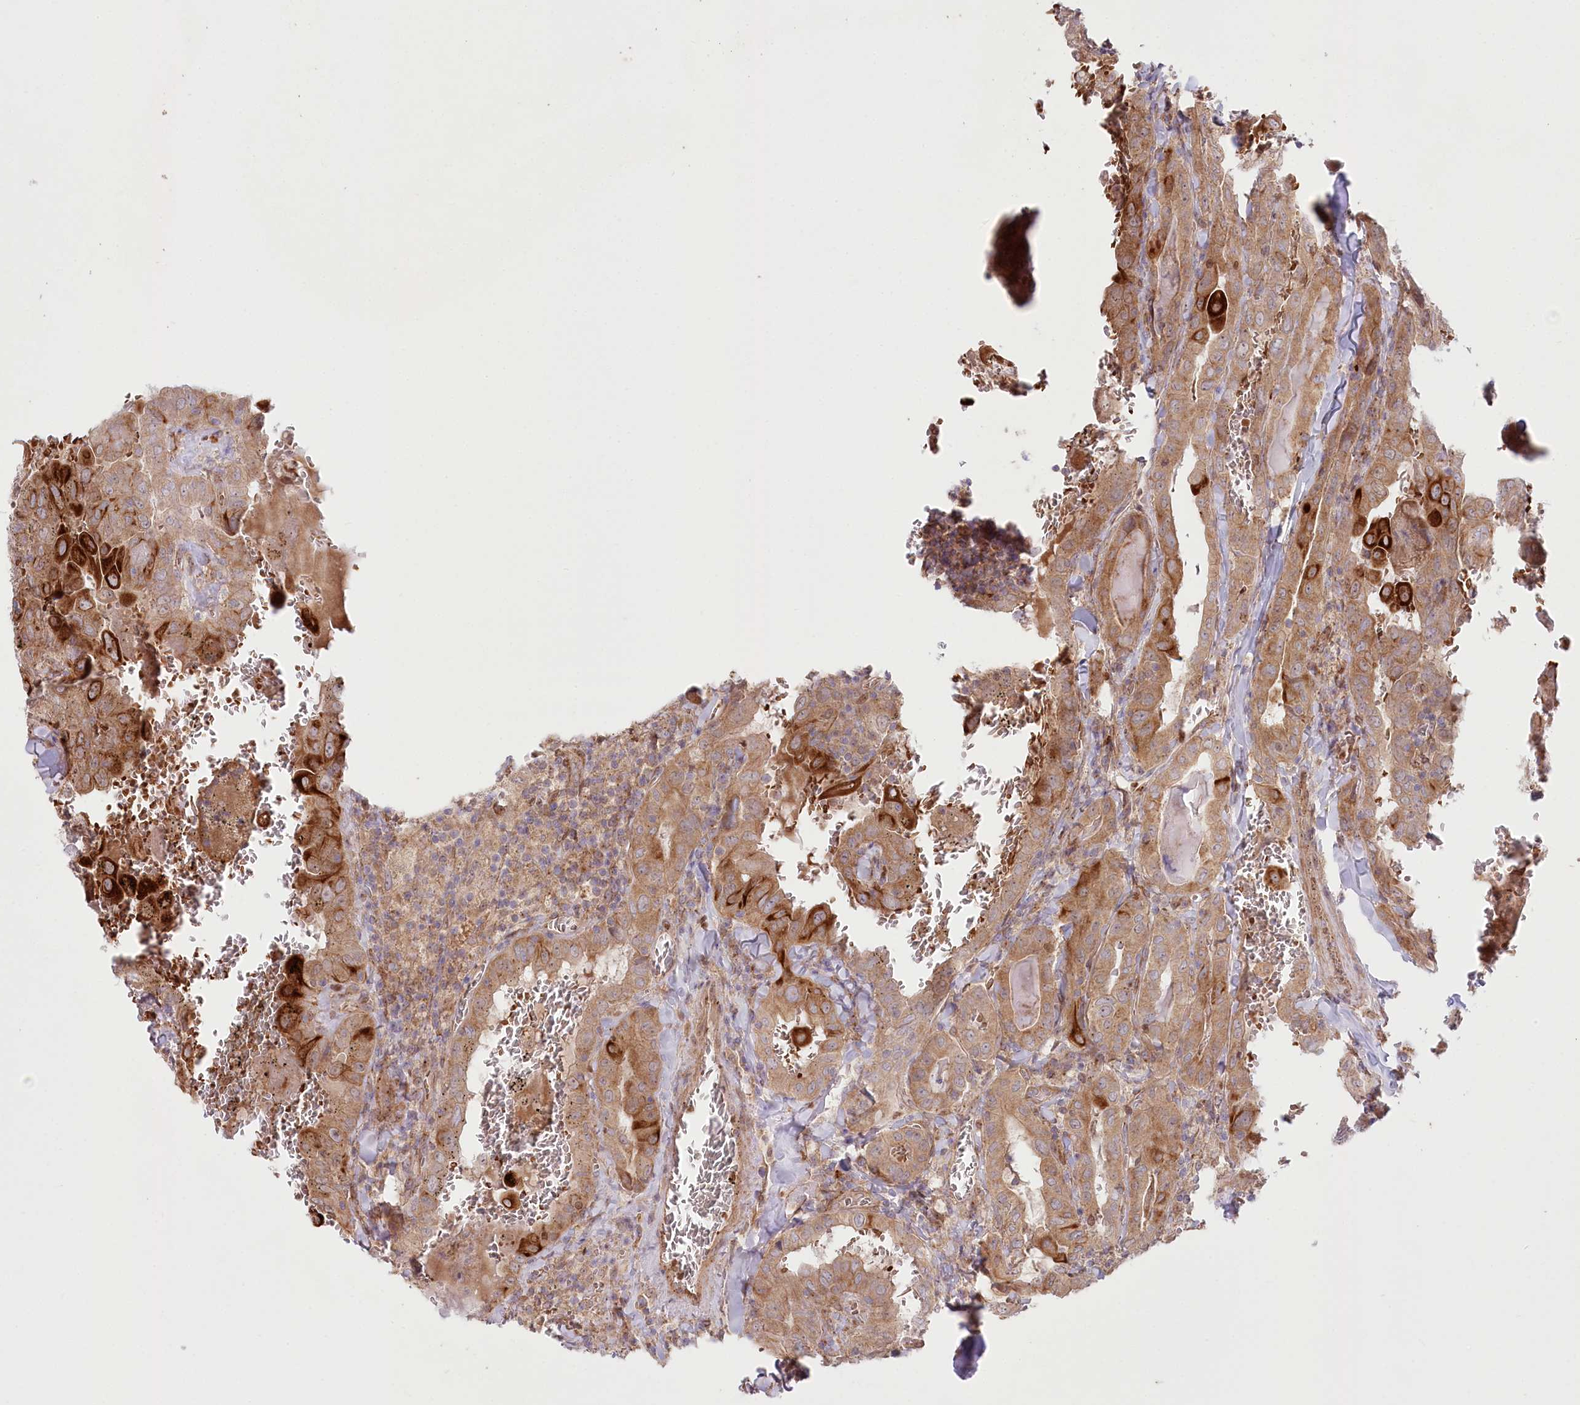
{"staining": {"intensity": "moderate", "quantity": ">75%", "location": "cytoplasmic/membranous"}, "tissue": "thyroid cancer", "cell_type": "Tumor cells", "image_type": "cancer", "snomed": [{"axis": "morphology", "description": "Papillary adenocarcinoma, NOS"}, {"axis": "topography", "description": "Thyroid gland"}], "caption": "Immunohistochemical staining of human thyroid papillary adenocarcinoma exhibits medium levels of moderate cytoplasmic/membranous protein positivity in approximately >75% of tumor cells.", "gene": "COMMD3", "patient": {"sex": "female", "age": 72}}